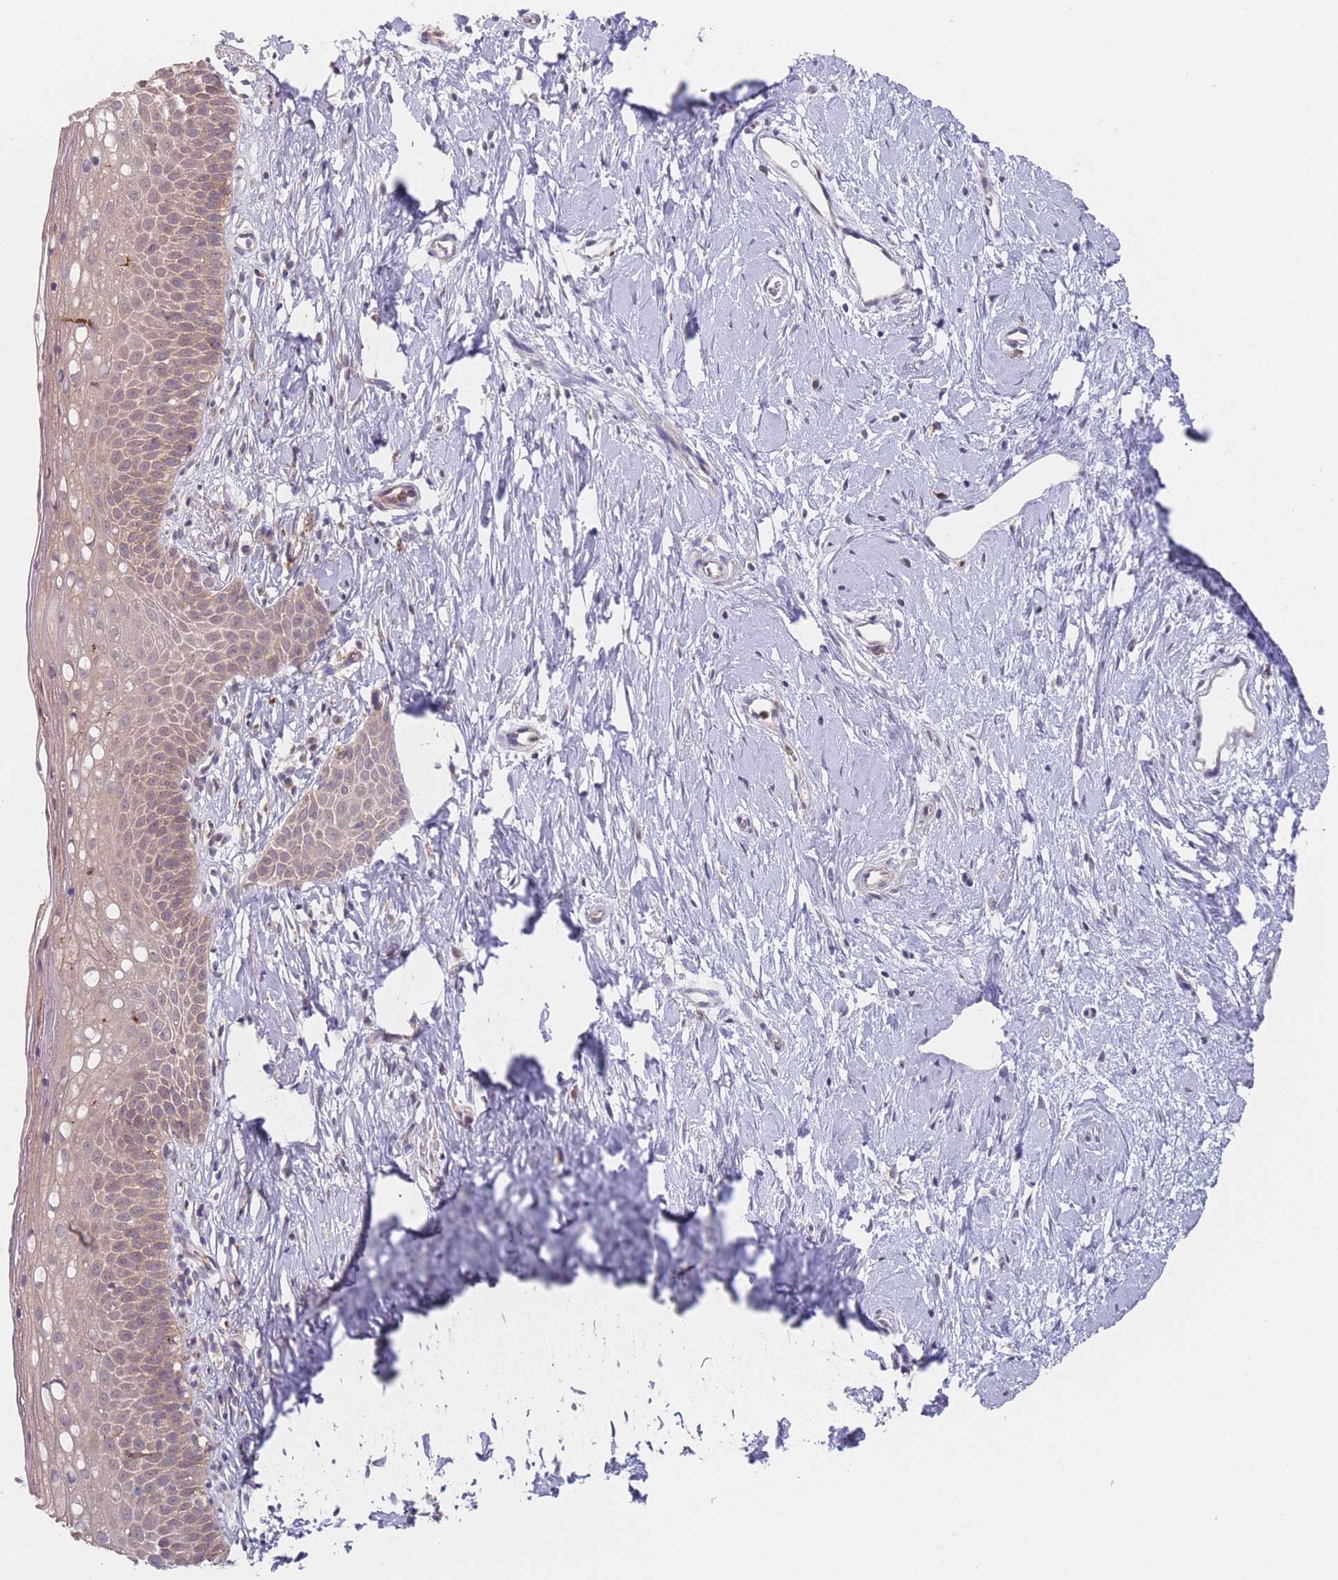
{"staining": {"intensity": "moderate", "quantity": ">75%", "location": "cytoplasmic/membranous"}, "tissue": "cervix", "cell_type": "Glandular cells", "image_type": "normal", "snomed": [{"axis": "morphology", "description": "Normal tissue, NOS"}, {"axis": "topography", "description": "Cervix"}], "caption": "Glandular cells show moderate cytoplasmic/membranous expression in about >75% of cells in unremarkable cervix. (IHC, brightfield microscopy, high magnification).", "gene": "PPM1A", "patient": {"sex": "female", "age": 57}}